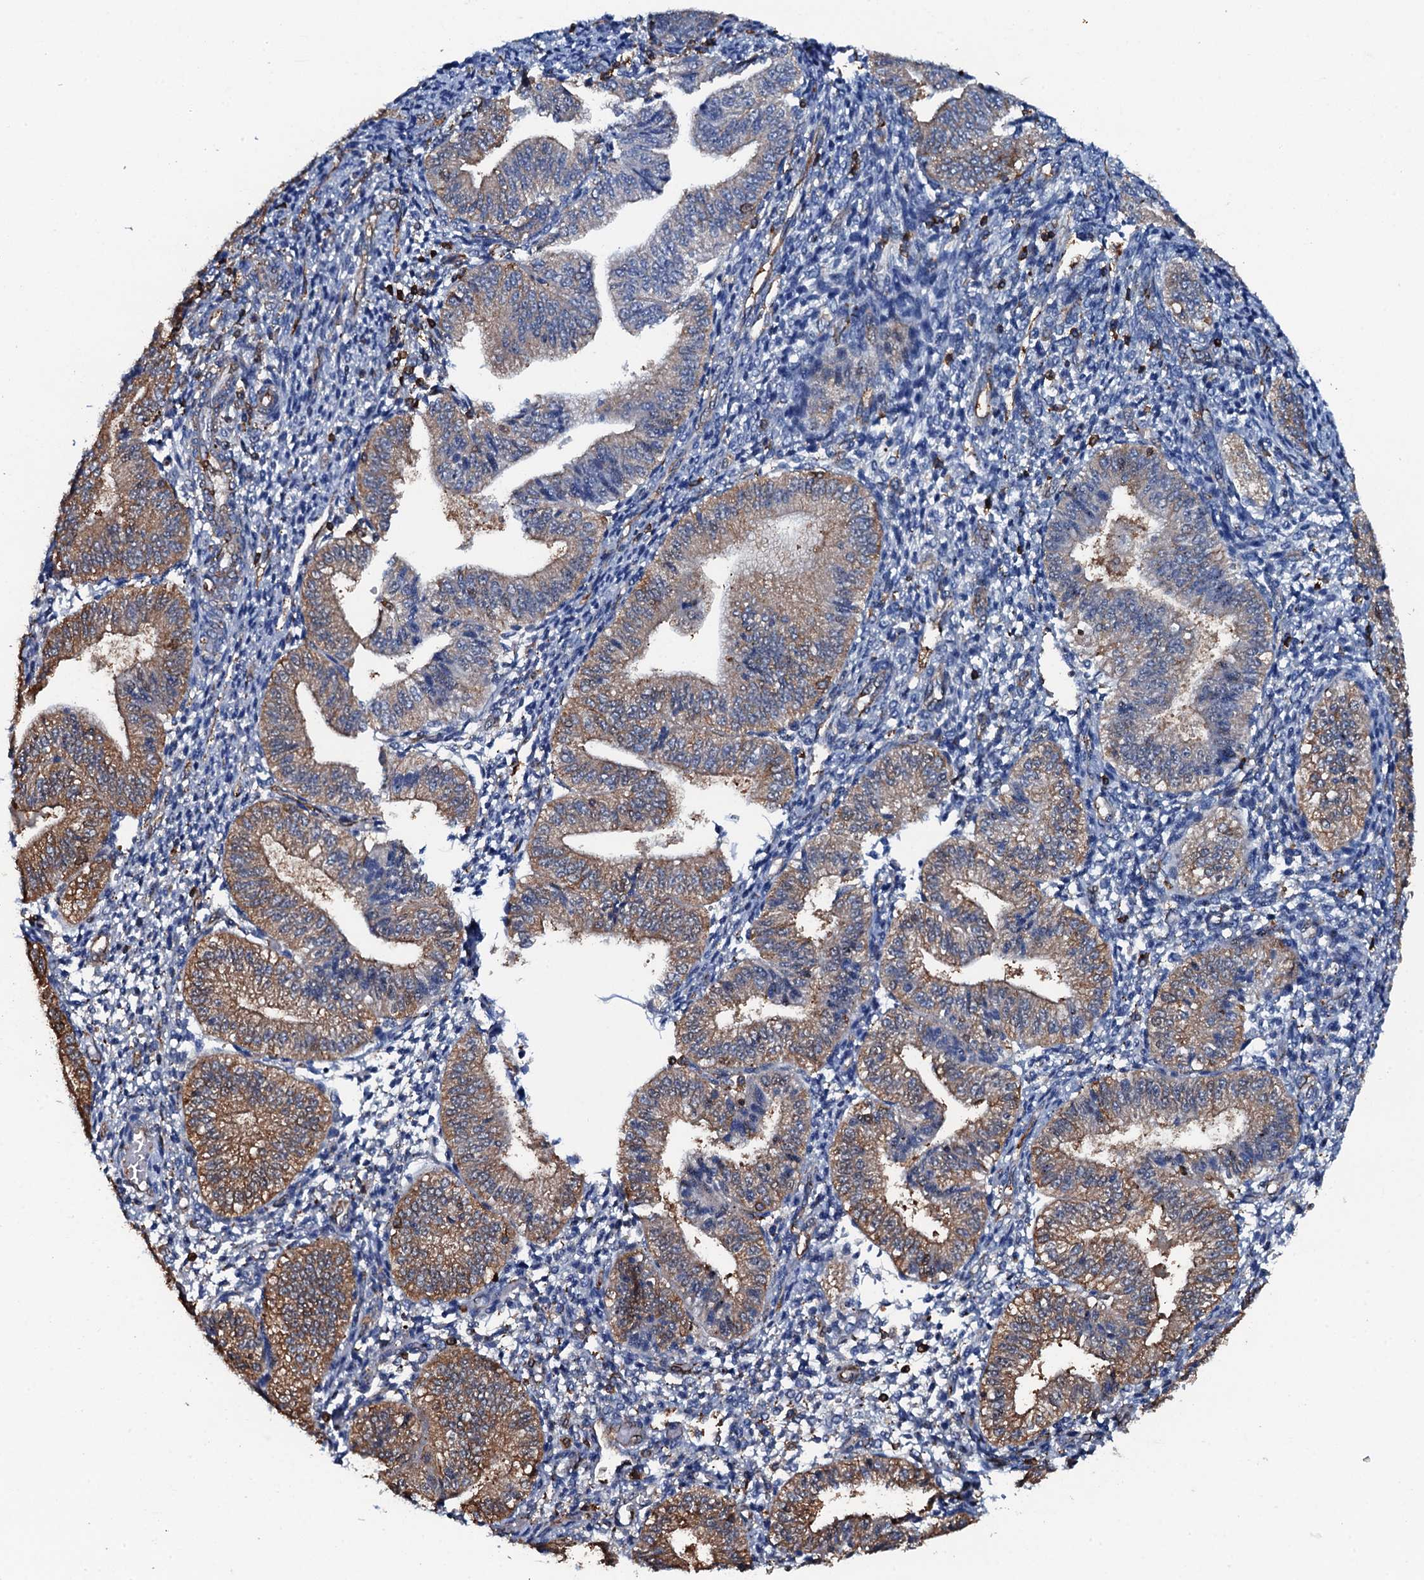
{"staining": {"intensity": "negative", "quantity": "none", "location": "none"}, "tissue": "endometrium", "cell_type": "Cells in endometrial stroma", "image_type": "normal", "snomed": [{"axis": "morphology", "description": "Normal tissue, NOS"}, {"axis": "topography", "description": "Endometrium"}], "caption": "Protein analysis of benign endometrium exhibits no significant staining in cells in endometrial stroma.", "gene": "MS4A4E", "patient": {"sex": "female", "age": 34}}